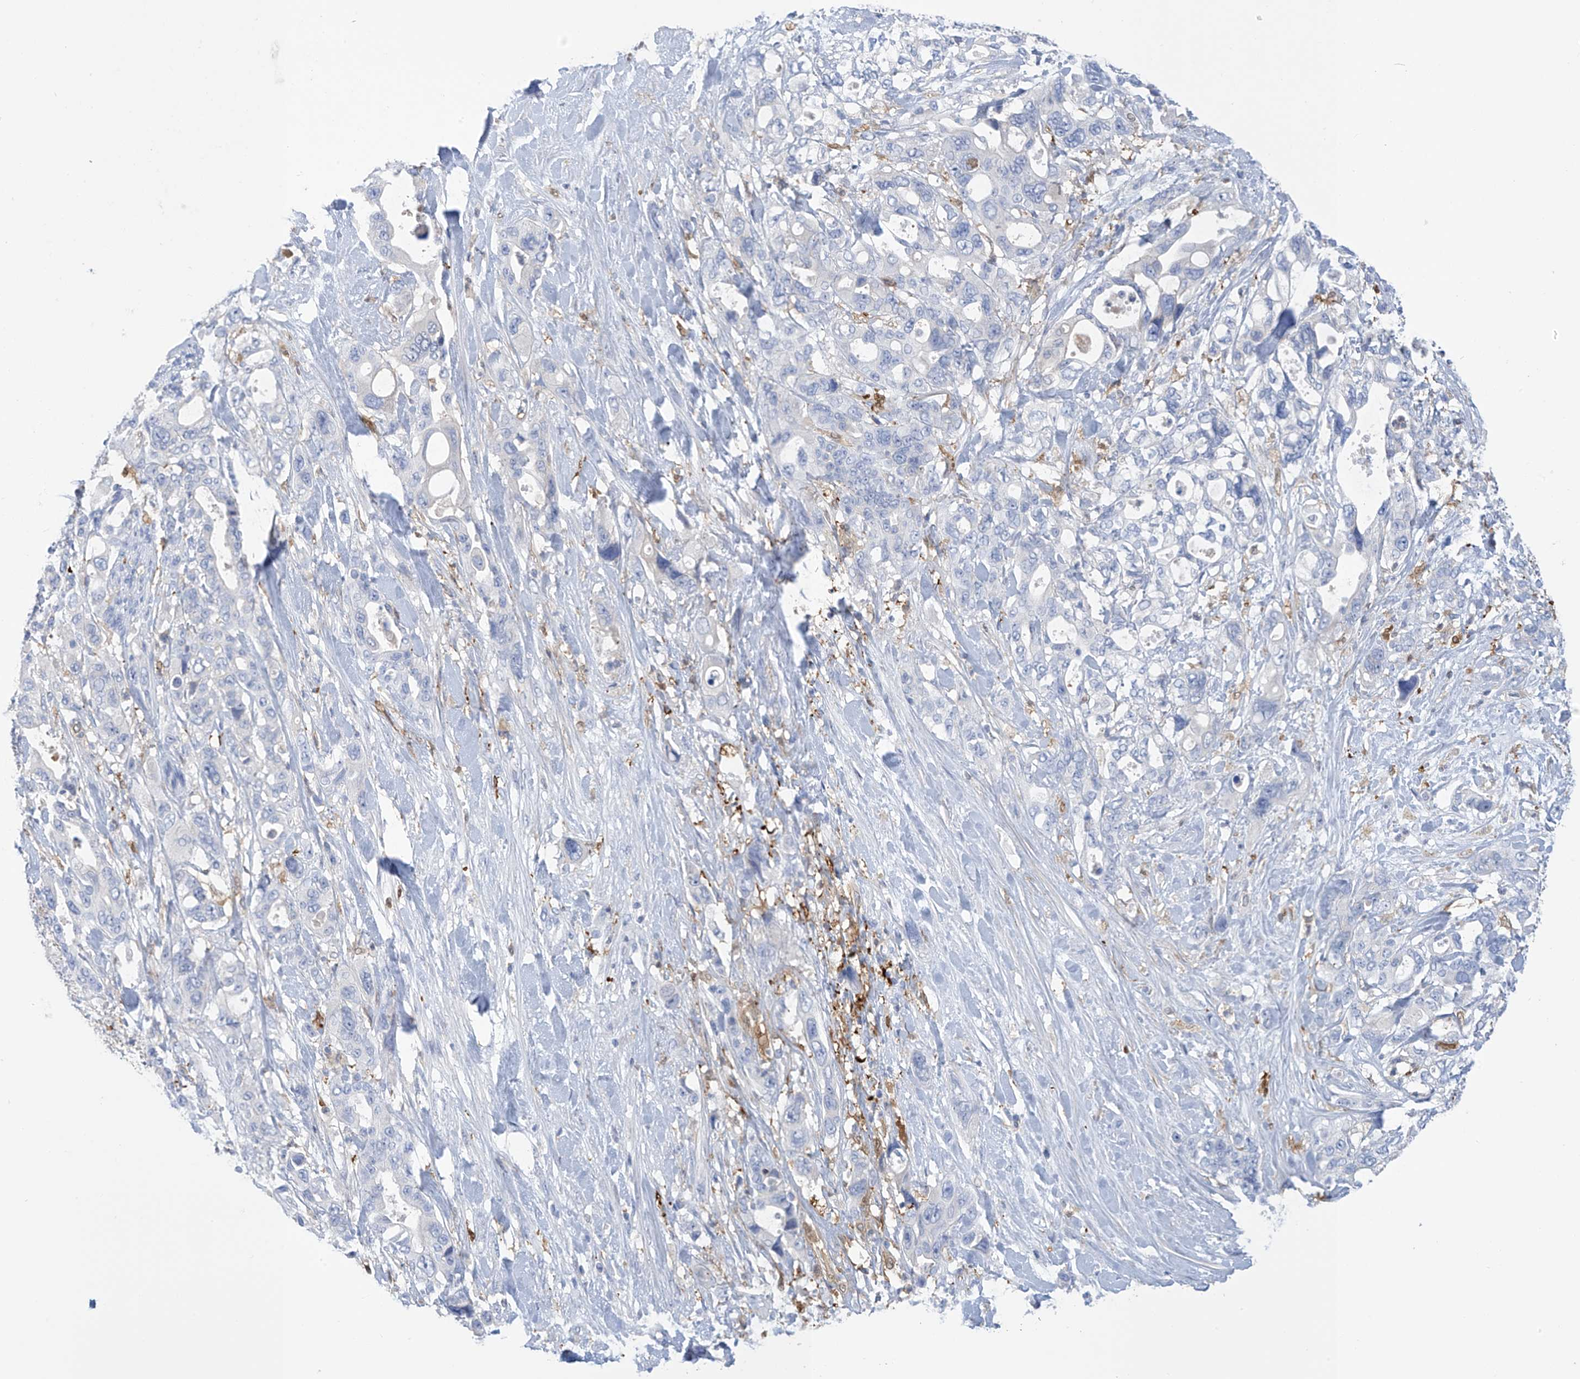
{"staining": {"intensity": "negative", "quantity": "none", "location": "none"}, "tissue": "pancreatic cancer", "cell_type": "Tumor cells", "image_type": "cancer", "snomed": [{"axis": "morphology", "description": "Adenocarcinoma, NOS"}, {"axis": "topography", "description": "Pancreas"}], "caption": "Tumor cells are negative for brown protein staining in adenocarcinoma (pancreatic). Brightfield microscopy of IHC stained with DAB (brown) and hematoxylin (blue), captured at high magnification.", "gene": "TRMT2B", "patient": {"sex": "male", "age": 46}}